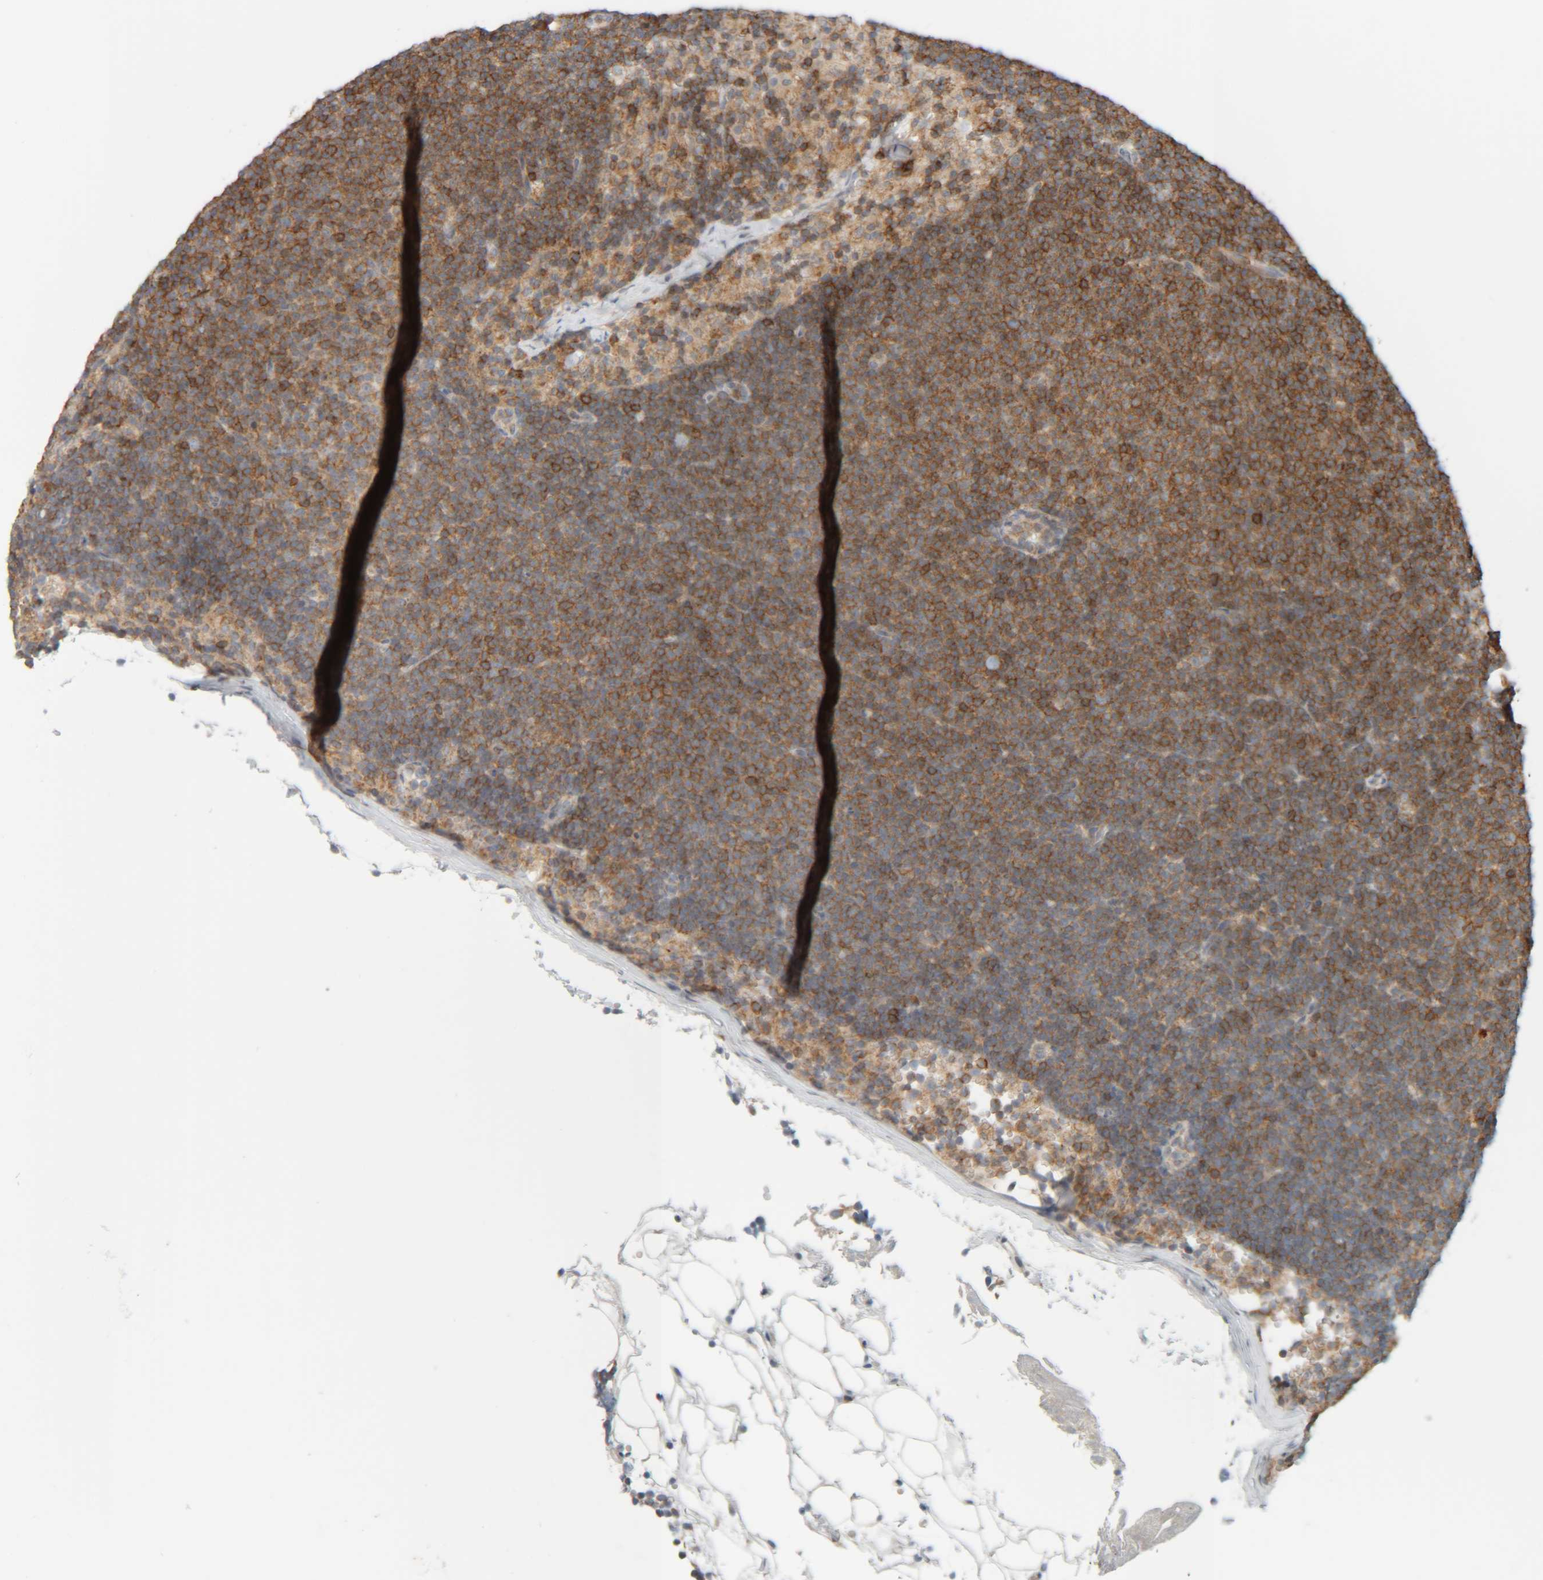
{"staining": {"intensity": "strong", "quantity": ">75%", "location": "cytoplasmic/membranous"}, "tissue": "lymphoma", "cell_type": "Tumor cells", "image_type": "cancer", "snomed": [{"axis": "morphology", "description": "Malignant lymphoma, non-Hodgkin's type, Low grade"}, {"axis": "topography", "description": "Lymph node"}], "caption": "Lymphoma stained with a brown dye reveals strong cytoplasmic/membranous positive staining in about >75% of tumor cells.", "gene": "CCDC57", "patient": {"sex": "female", "age": 53}}